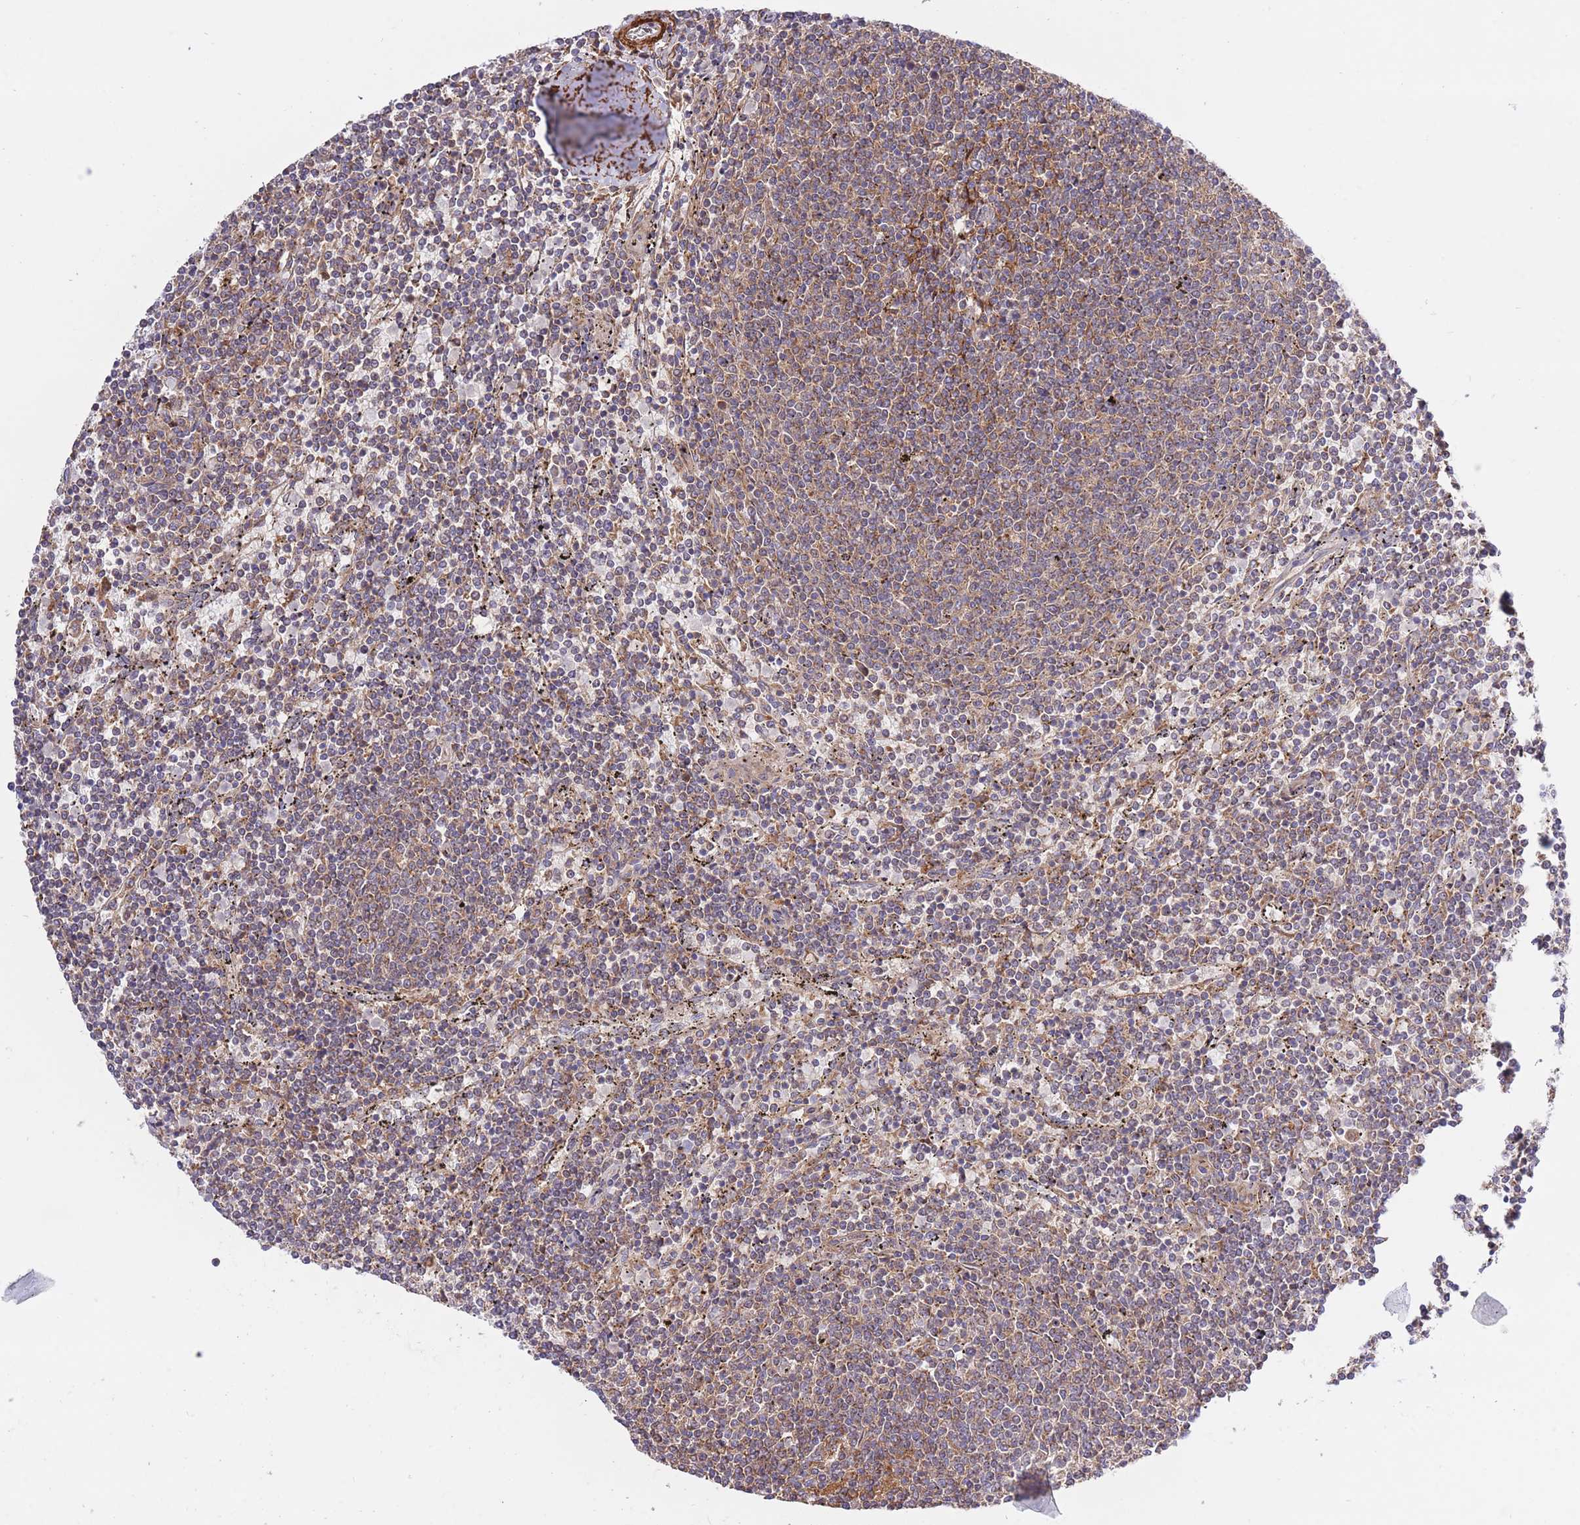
{"staining": {"intensity": "weak", "quantity": "25%-75%", "location": "cytoplasmic/membranous"}, "tissue": "lymphoma", "cell_type": "Tumor cells", "image_type": "cancer", "snomed": [{"axis": "morphology", "description": "Malignant lymphoma, non-Hodgkin's type, Low grade"}, {"axis": "topography", "description": "Spleen"}], "caption": "Weak cytoplasmic/membranous staining is identified in approximately 25%-75% of tumor cells in malignant lymphoma, non-Hodgkin's type (low-grade).", "gene": "ATP13A2", "patient": {"sex": "female", "age": 50}}